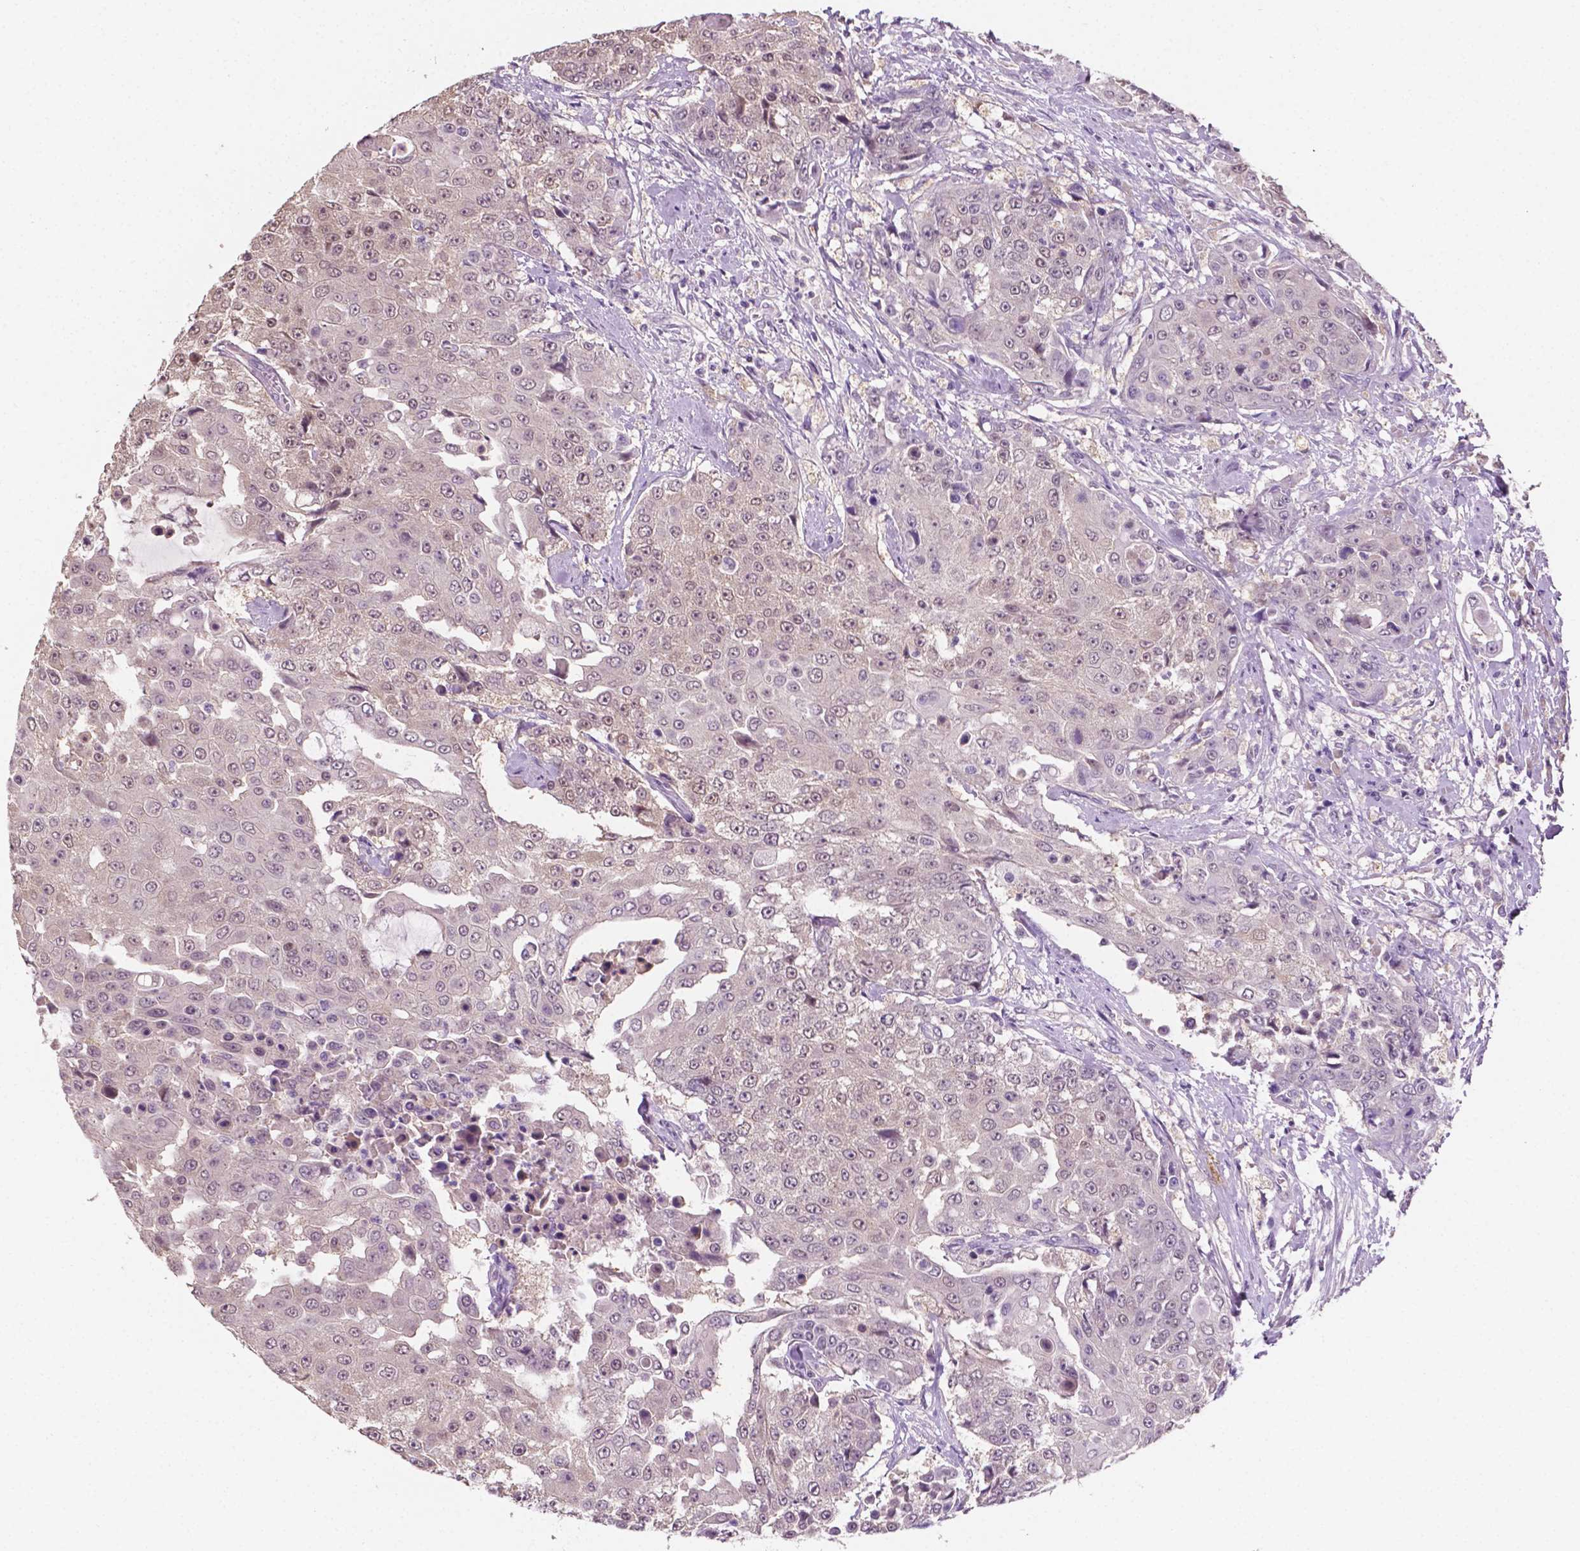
{"staining": {"intensity": "negative", "quantity": "none", "location": "none"}, "tissue": "urothelial cancer", "cell_type": "Tumor cells", "image_type": "cancer", "snomed": [{"axis": "morphology", "description": "Urothelial carcinoma, High grade"}, {"axis": "topography", "description": "Urinary bladder"}], "caption": "IHC micrograph of neoplastic tissue: urothelial cancer stained with DAB (3,3'-diaminobenzidine) exhibits no significant protein expression in tumor cells.", "gene": "MROH6", "patient": {"sex": "female", "age": 63}}